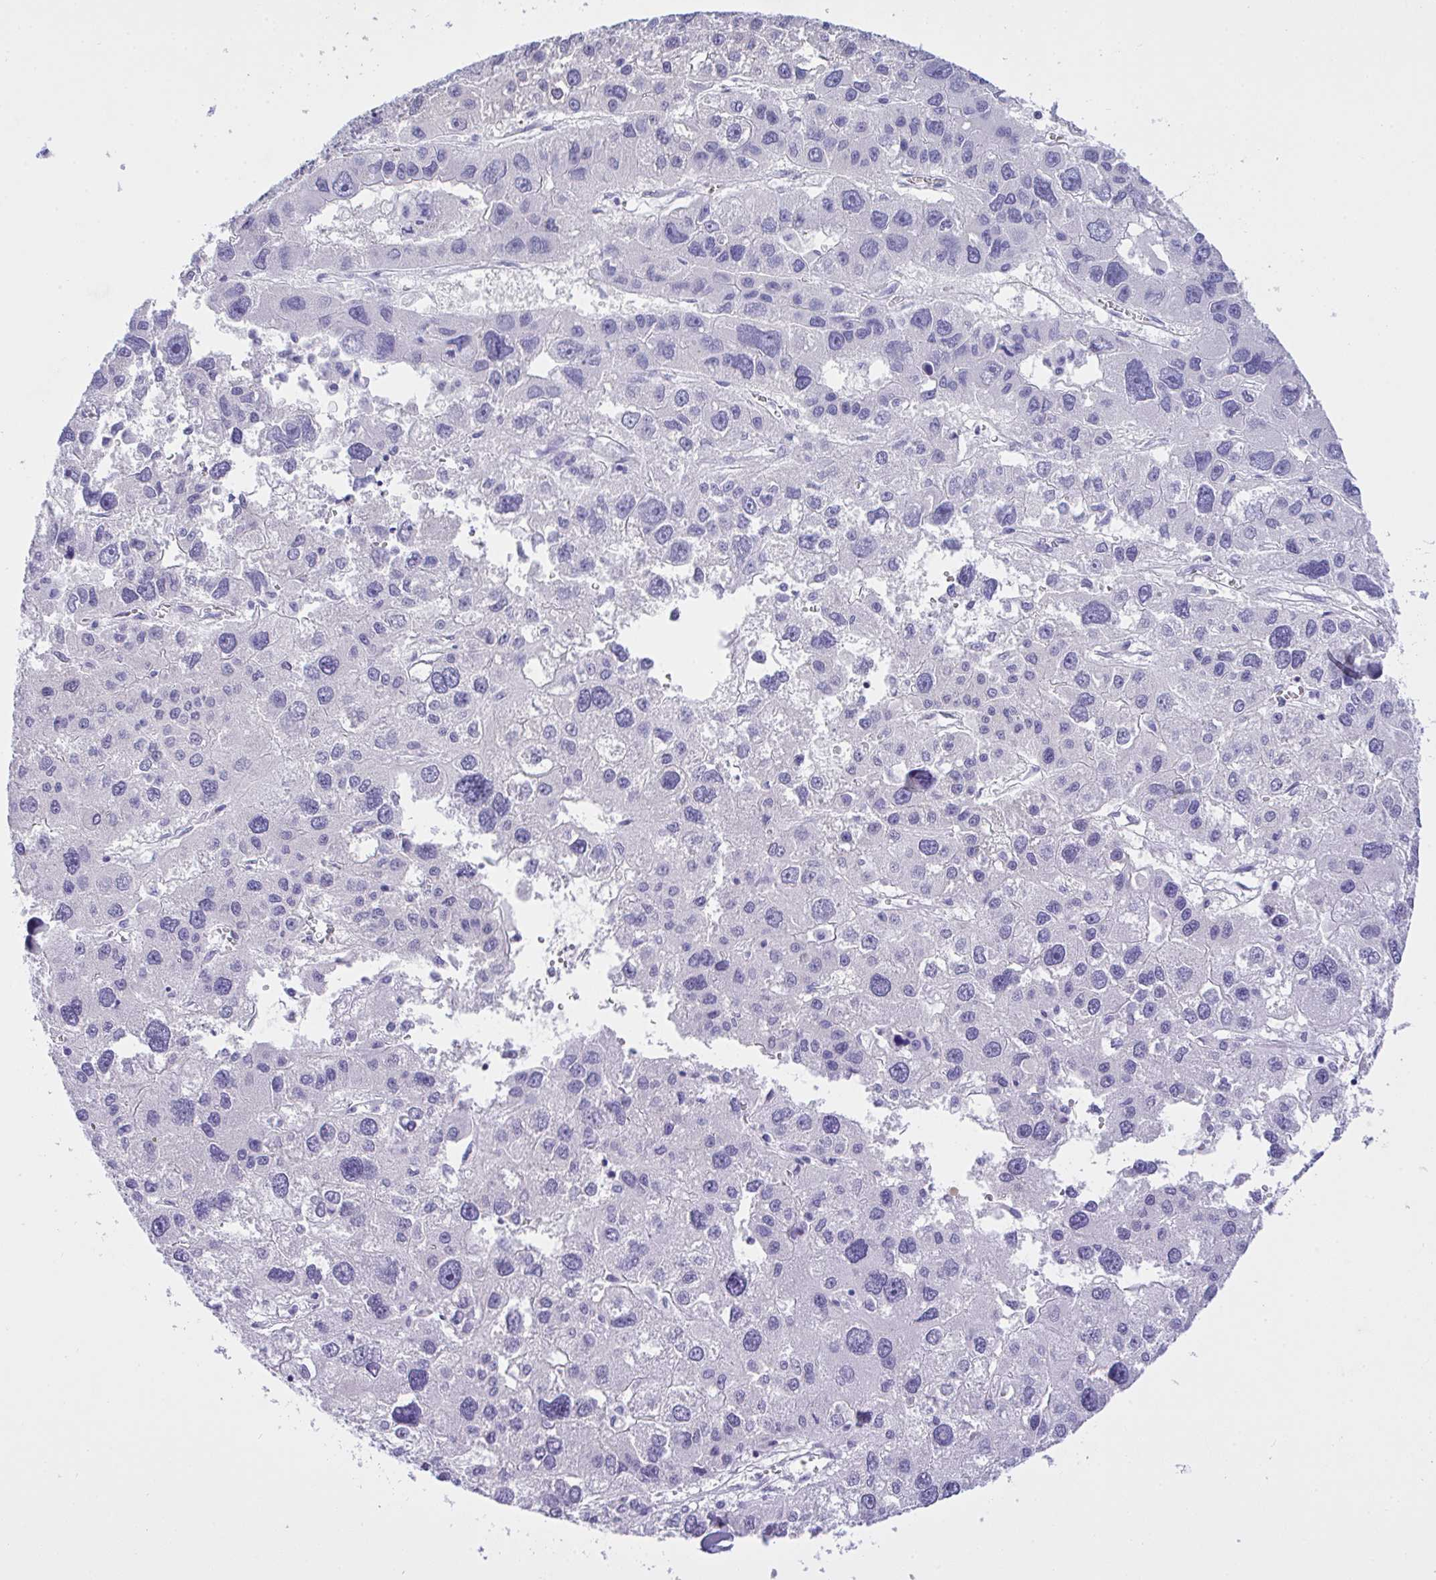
{"staining": {"intensity": "negative", "quantity": "none", "location": "none"}, "tissue": "liver cancer", "cell_type": "Tumor cells", "image_type": "cancer", "snomed": [{"axis": "morphology", "description": "Carcinoma, Hepatocellular, NOS"}, {"axis": "topography", "description": "Liver"}], "caption": "This histopathology image is of liver hepatocellular carcinoma stained with immunohistochemistry to label a protein in brown with the nuclei are counter-stained blue. There is no staining in tumor cells.", "gene": "AKR1D1", "patient": {"sex": "male", "age": 73}}